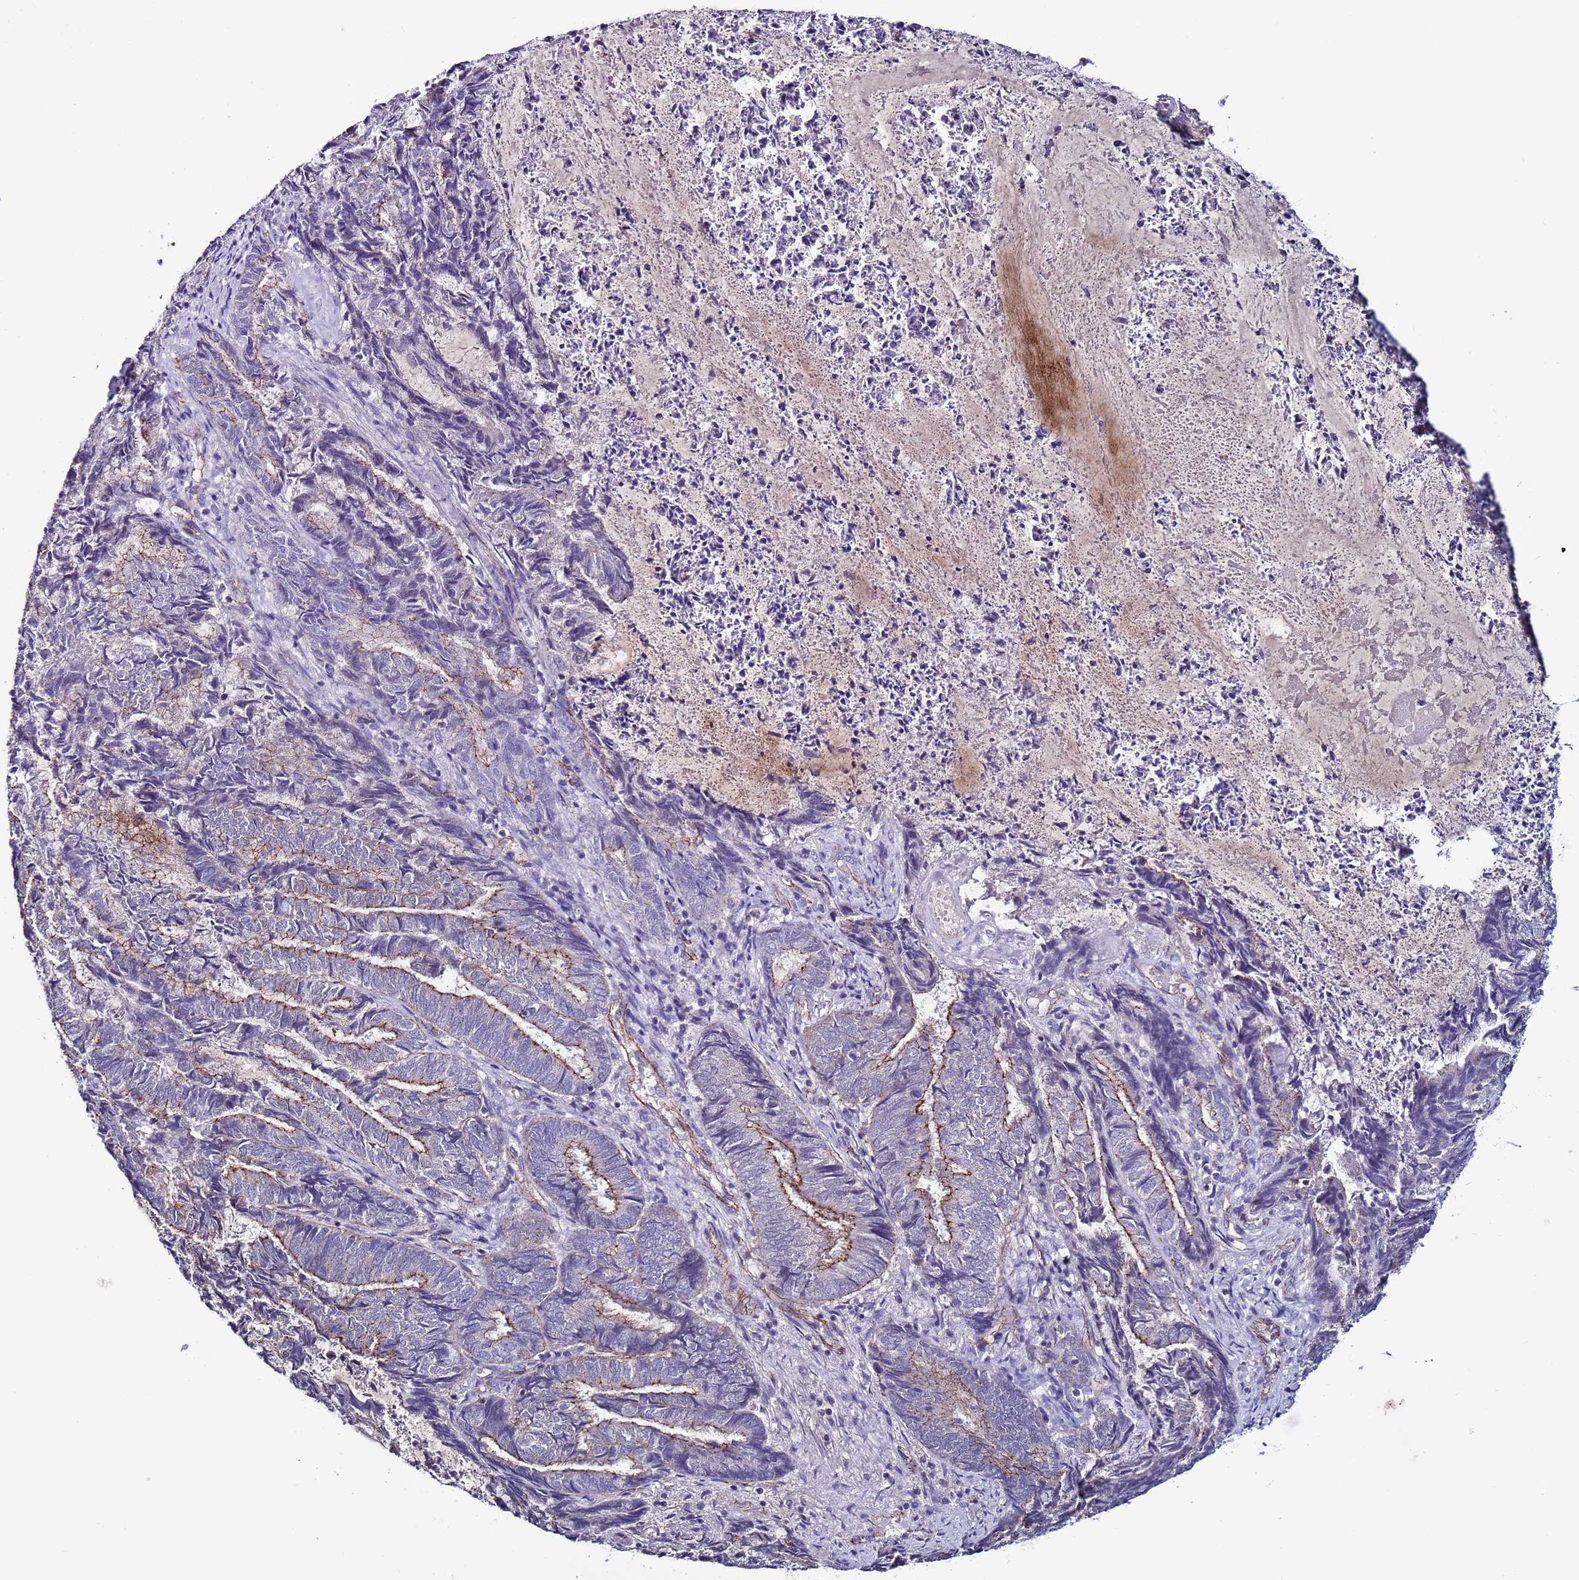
{"staining": {"intensity": "moderate", "quantity": "<25%", "location": "cytoplasmic/membranous"}, "tissue": "endometrial cancer", "cell_type": "Tumor cells", "image_type": "cancer", "snomed": [{"axis": "morphology", "description": "Adenocarcinoma, NOS"}, {"axis": "topography", "description": "Endometrium"}], "caption": "A micrograph showing moderate cytoplasmic/membranous staining in about <25% of tumor cells in adenocarcinoma (endometrial), as visualized by brown immunohistochemical staining.", "gene": "TENM3", "patient": {"sex": "female", "age": 80}}